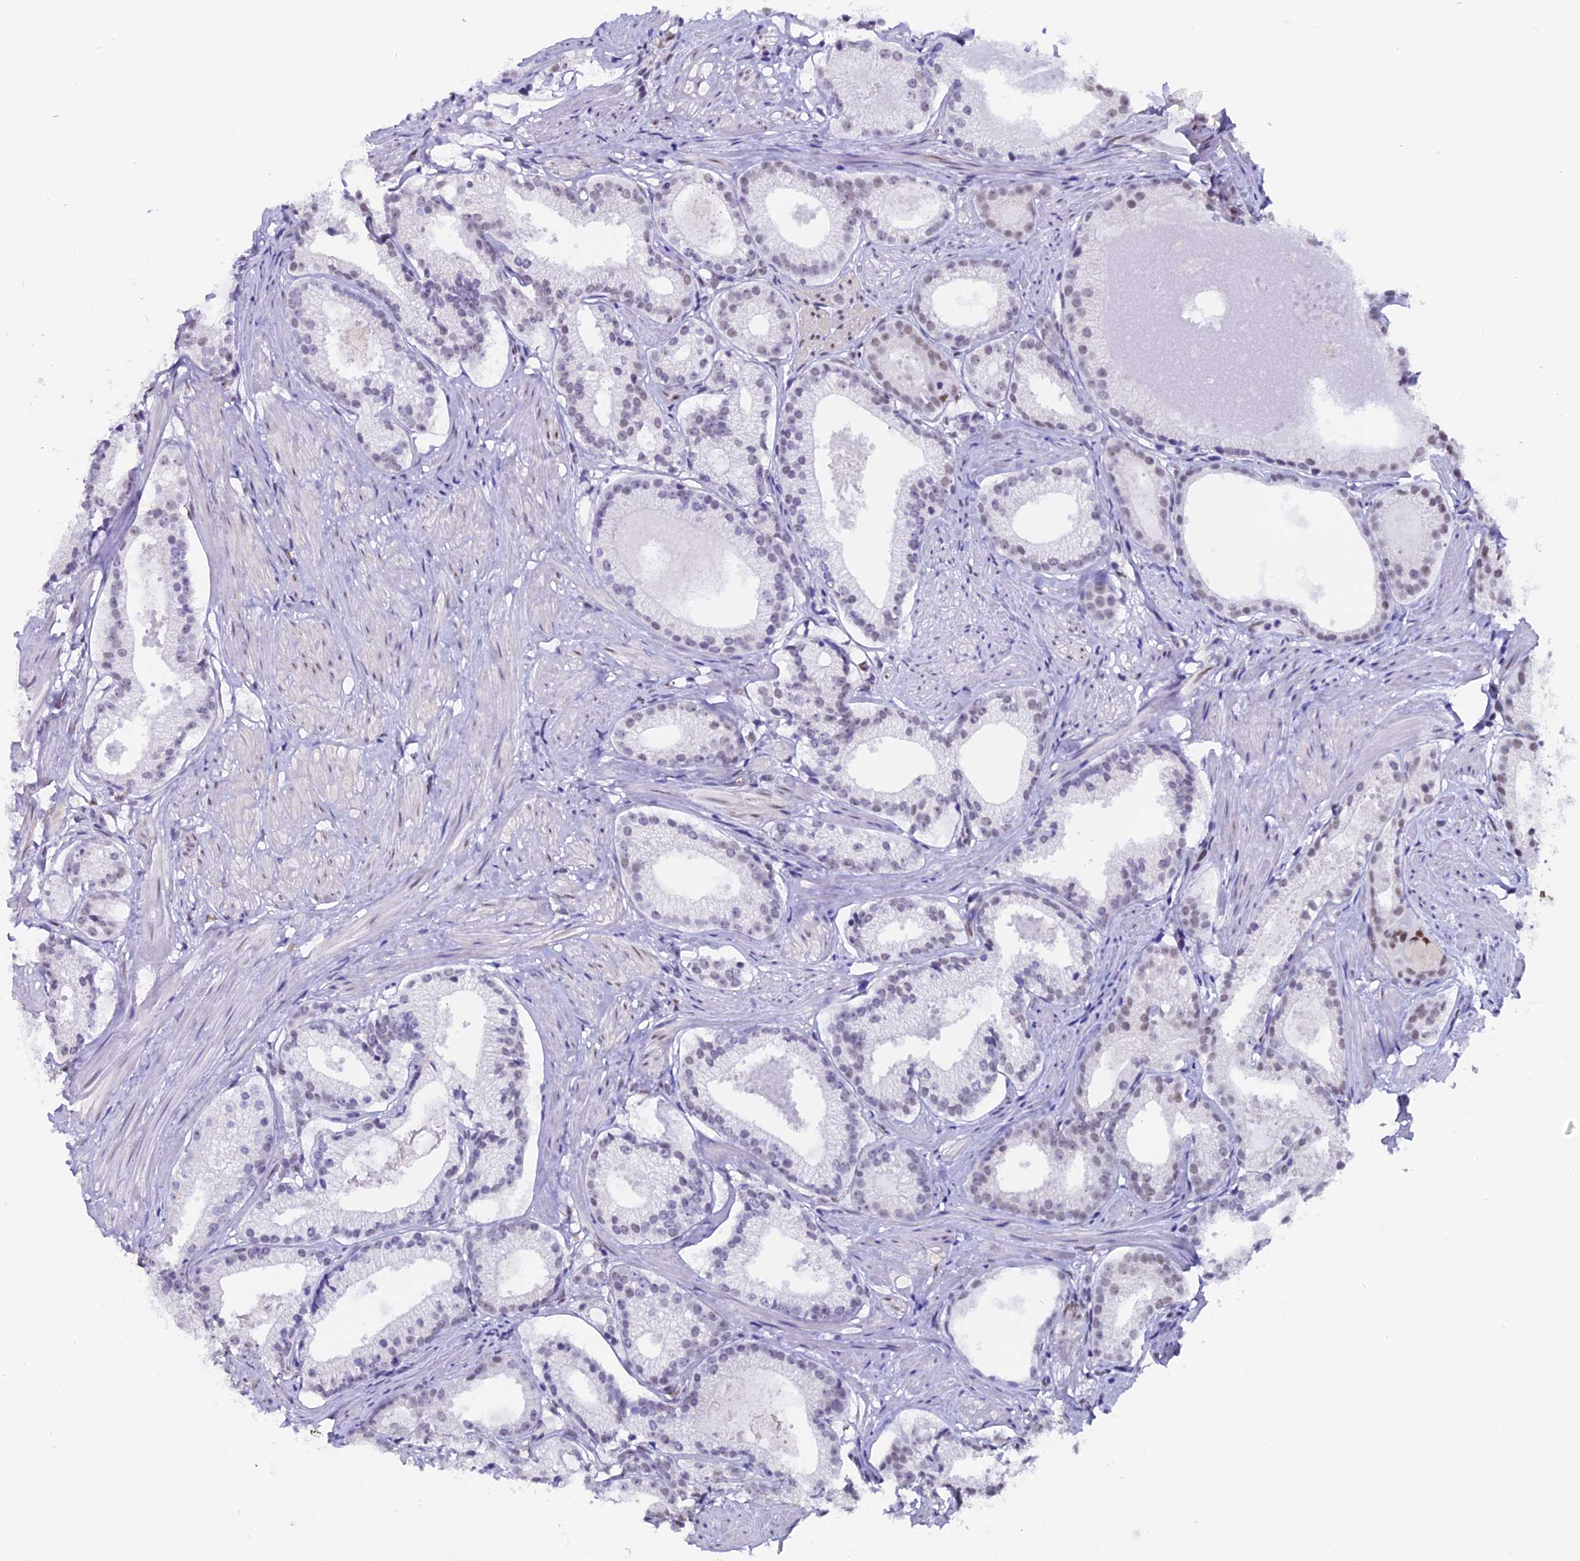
{"staining": {"intensity": "negative", "quantity": "none", "location": "none"}, "tissue": "prostate cancer", "cell_type": "Tumor cells", "image_type": "cancer", "snomed": [{"axis": "morphology", "description": "Adenocarcinoma, Low grade"}, {"axis": "topography", "description": "Prostate"}], "caption": "Image shows no significant protein positivity in tumor cells of prostate low-grade adenocarcinoma.", "gene": "CD2BP2", "patient": {"sex": "male", "age": 57}}